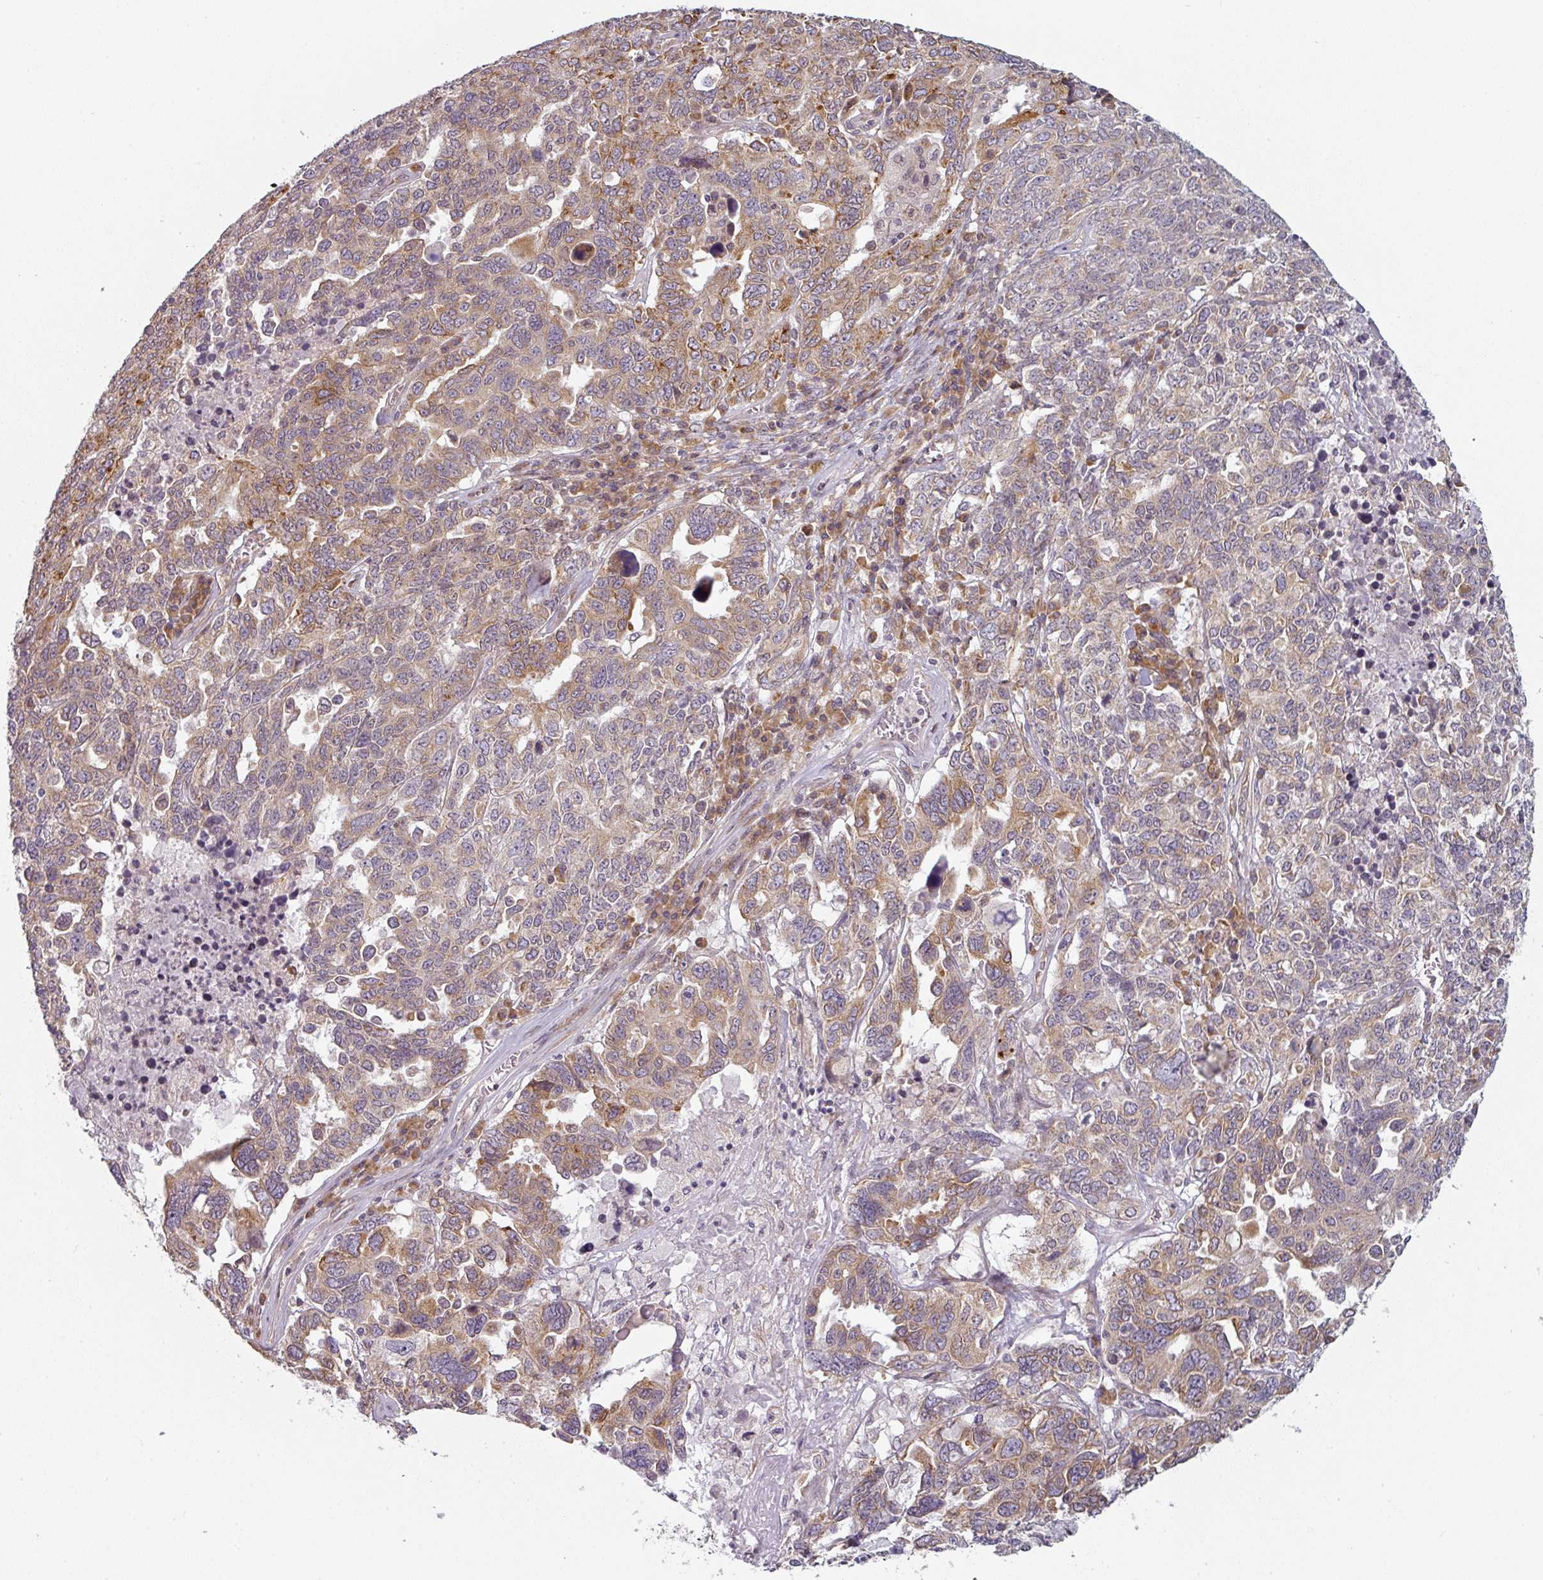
{"staining": {"intensity": "moderate", "quantity": "25%-75%", "location": "cytoplasmic/membranous"}, "tissue": "ovarian cancer", "cell_type": "Tumor cells", "image_type": "cancer", "snomed": [{"axis": "morphology", "description": "Carcinoma, endometroid"}, {"axis": "topography", "description": "Ovary"}], "caption": "Protein staining of ovarian endometroid carcinoma tissue demonstrates moderate cytoplasmic/membranous staining in about 25%-75% of tumor cells. (DAB IHC, brown staining for protein, blue staining for nuclei).", "gene": "TAPT1", "patient": {"sex": "female", "age": 62}}